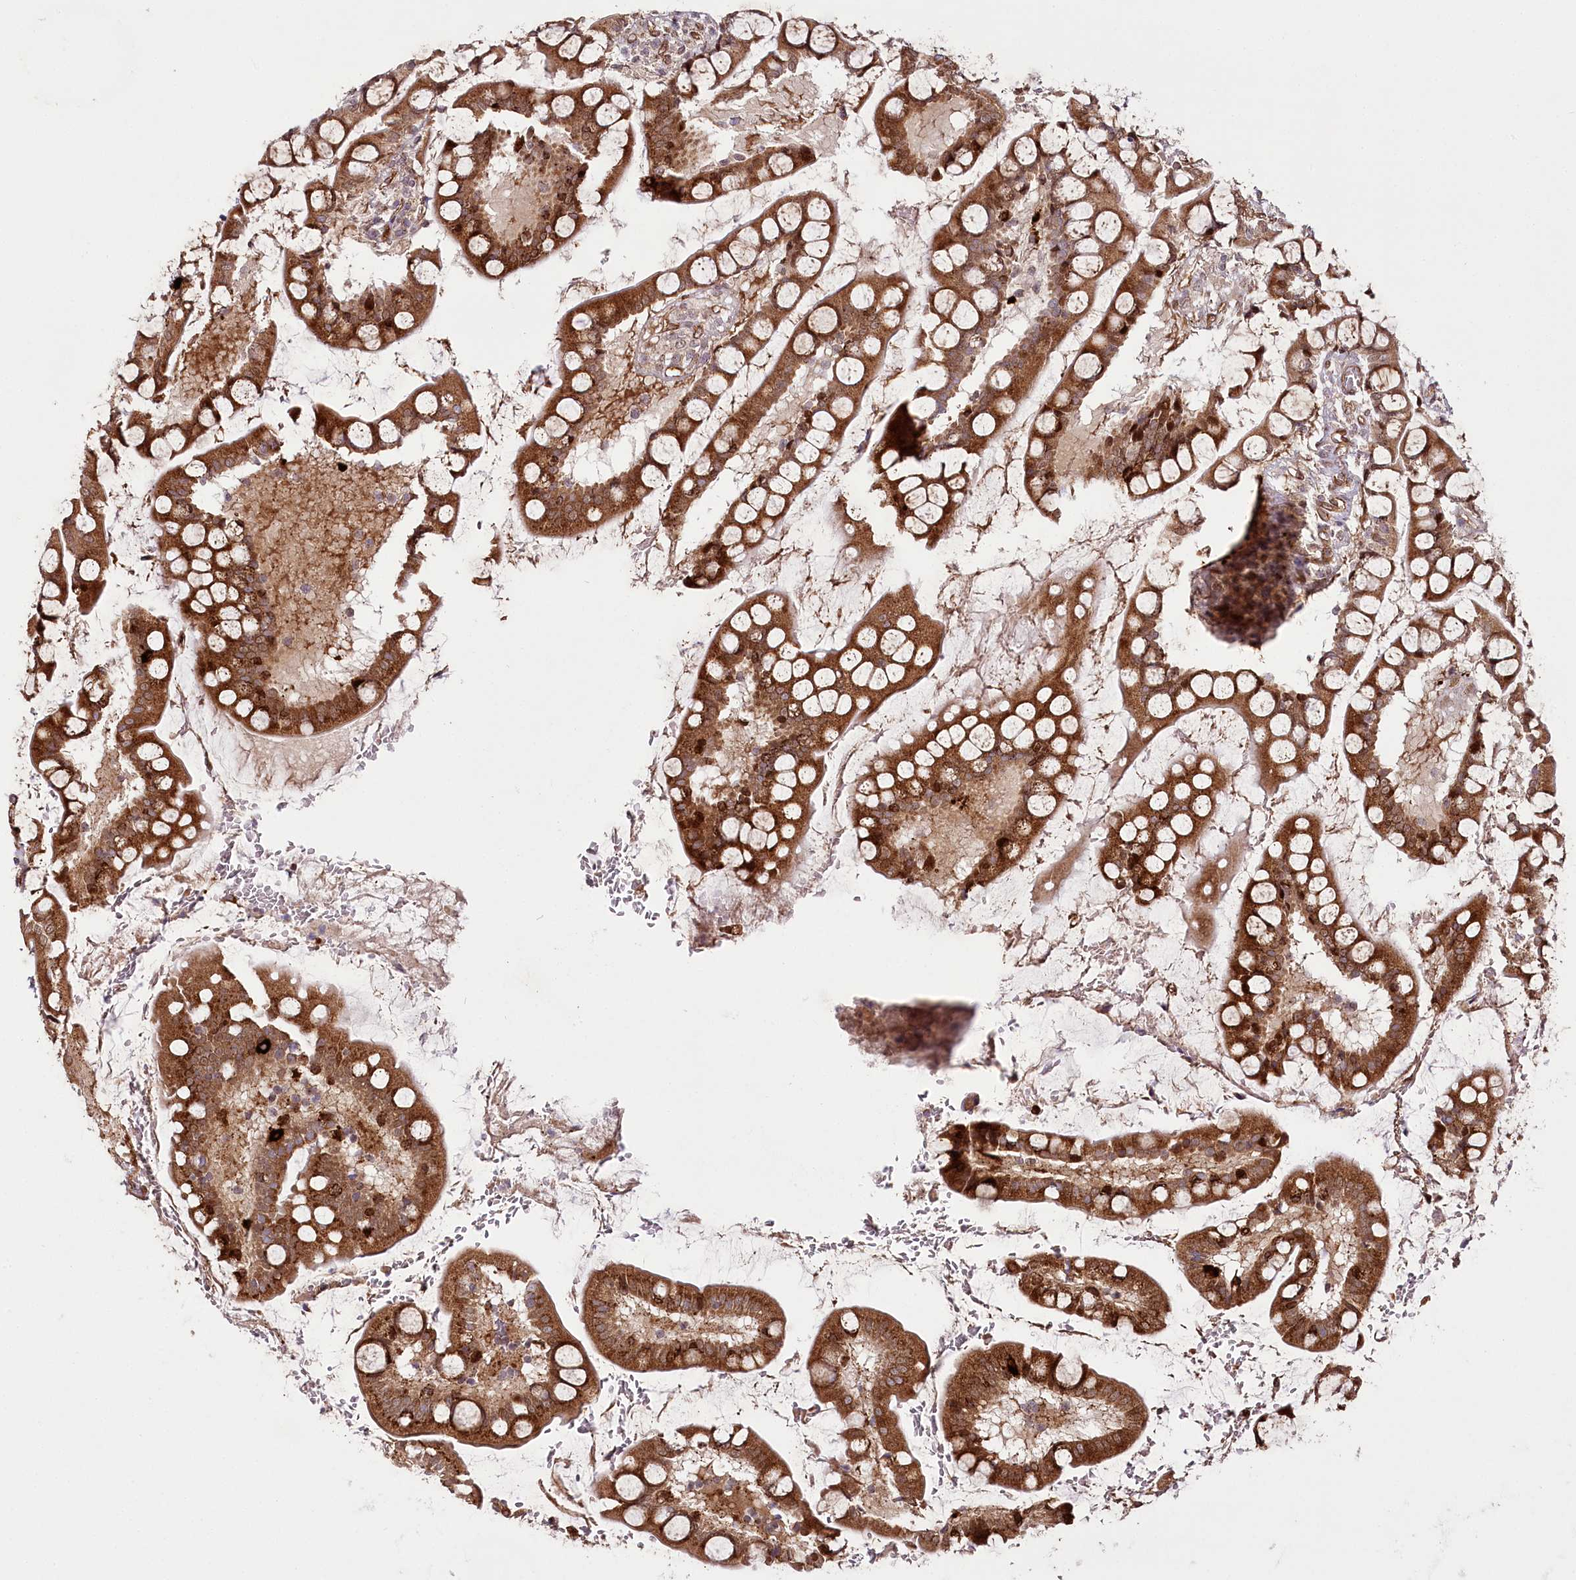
{"staining": {"intensity": "strong", "quantity": ">75%", "location": "cytoplasmic/membranous"}, "tissue": "small intestine", "cell_type": "Glandular cells", "image_type": "normal", "snomed": [{"axis": "morphology", "description": "Normal tissue, NOS"}, {"axis": "topography", "description": "Small intestine"}], "caption": "Small intestine stained with a brown dye exhibits strong cytoplasmic/membranous positive positivity in approximately >75% of glandular cells.", "gene": "COPG1", "patient": {"sex": "male", "age": 52}}